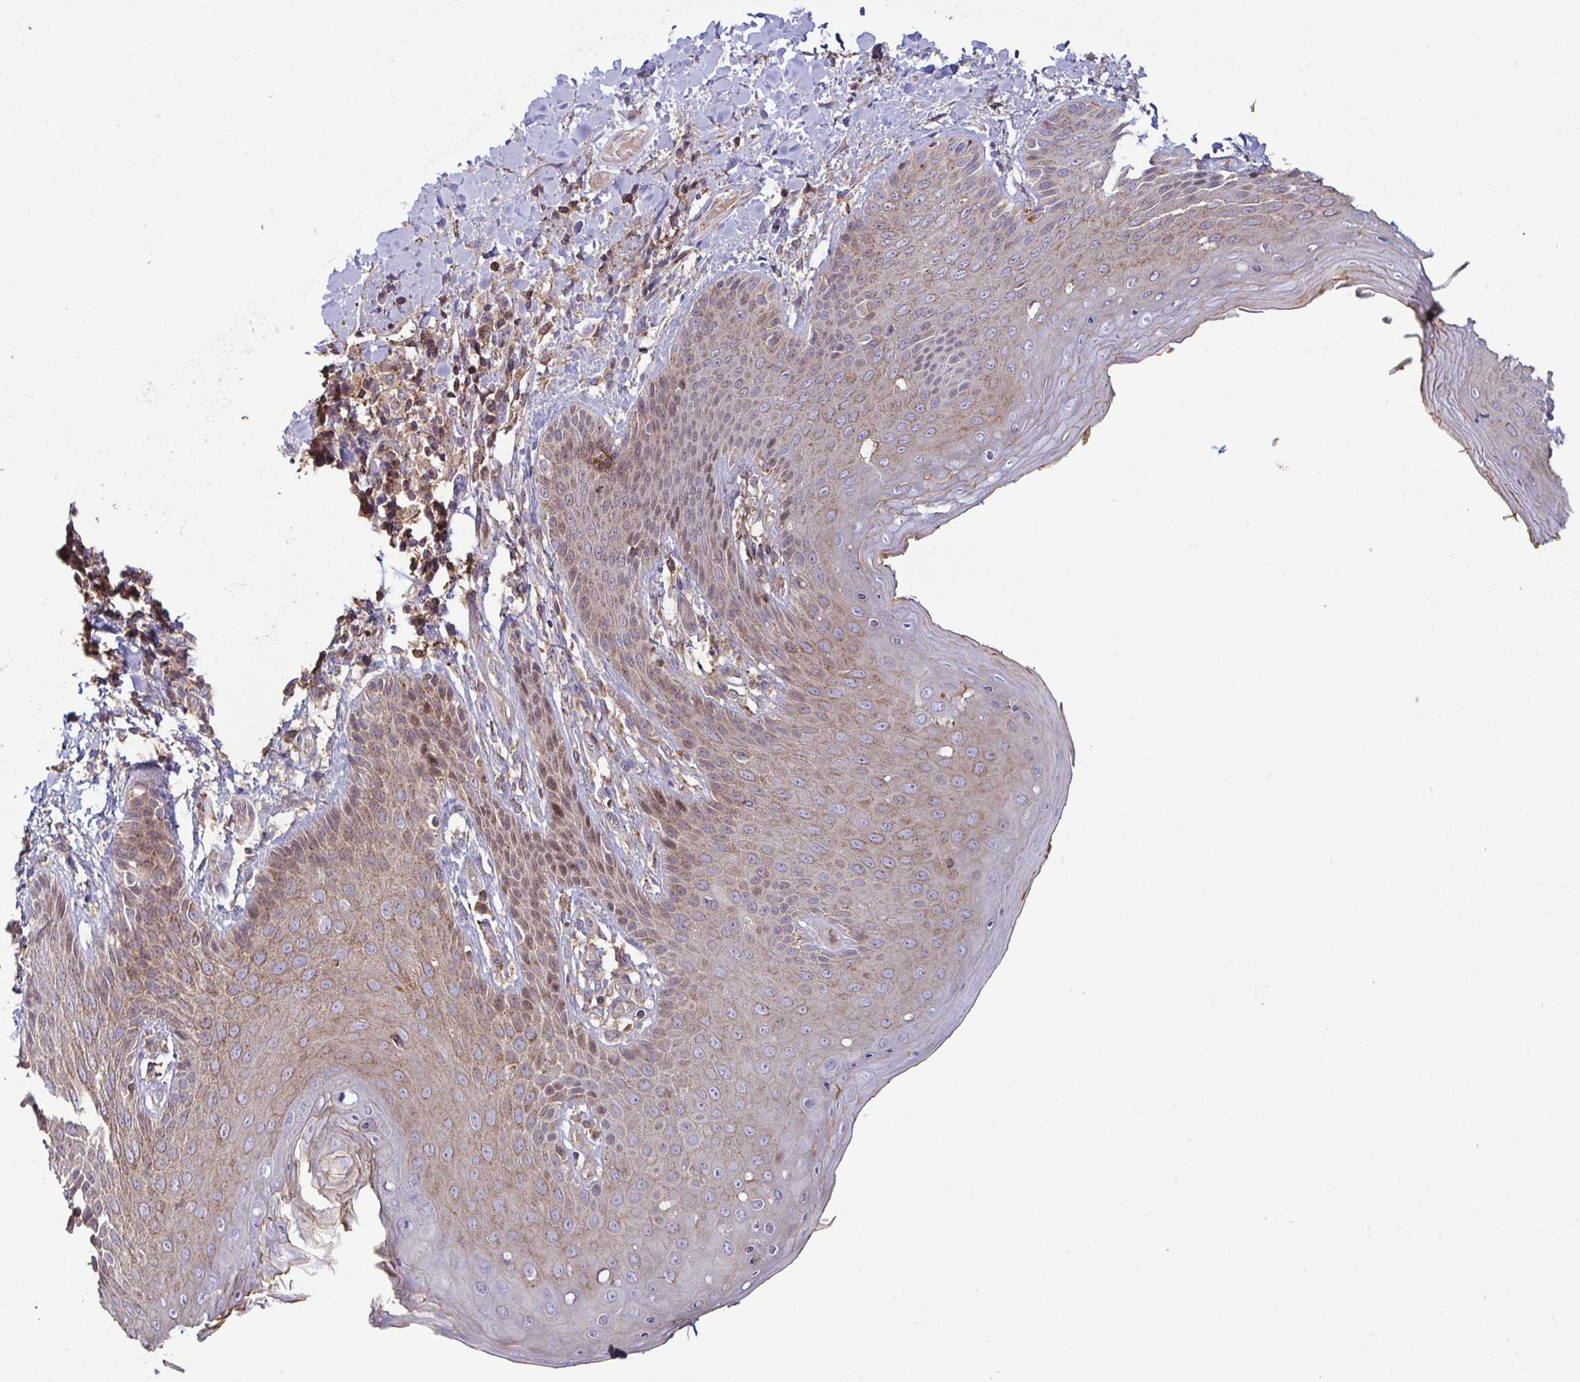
{"staining": {"intensity": "weak", "quantity": ">75%", "location": "cytoplasmic/membranous,nuclear"}, "tissue": "skin", "cell_type": "Epidermal cells", "image_type": "normal", "snomed": [{"axis": "morphology", "description": "Normal tissue, NOS"}, {"axis": "topography", "description": "Anal"}, {"axis": "topography", "description": "Peripheral nerve tissue"}], "caption": "A low amount of weak cytoplasmic/membranous,nuclear expression is identified in about >75% of epidermal cells in unremarkable skin. The staining was performed using DAB, with brown indicating positive protein expression. Nuclei are stained blue with hematoxylin.", "gene": "SPRY1", "patient": {"sex": "male", "age": 51}}